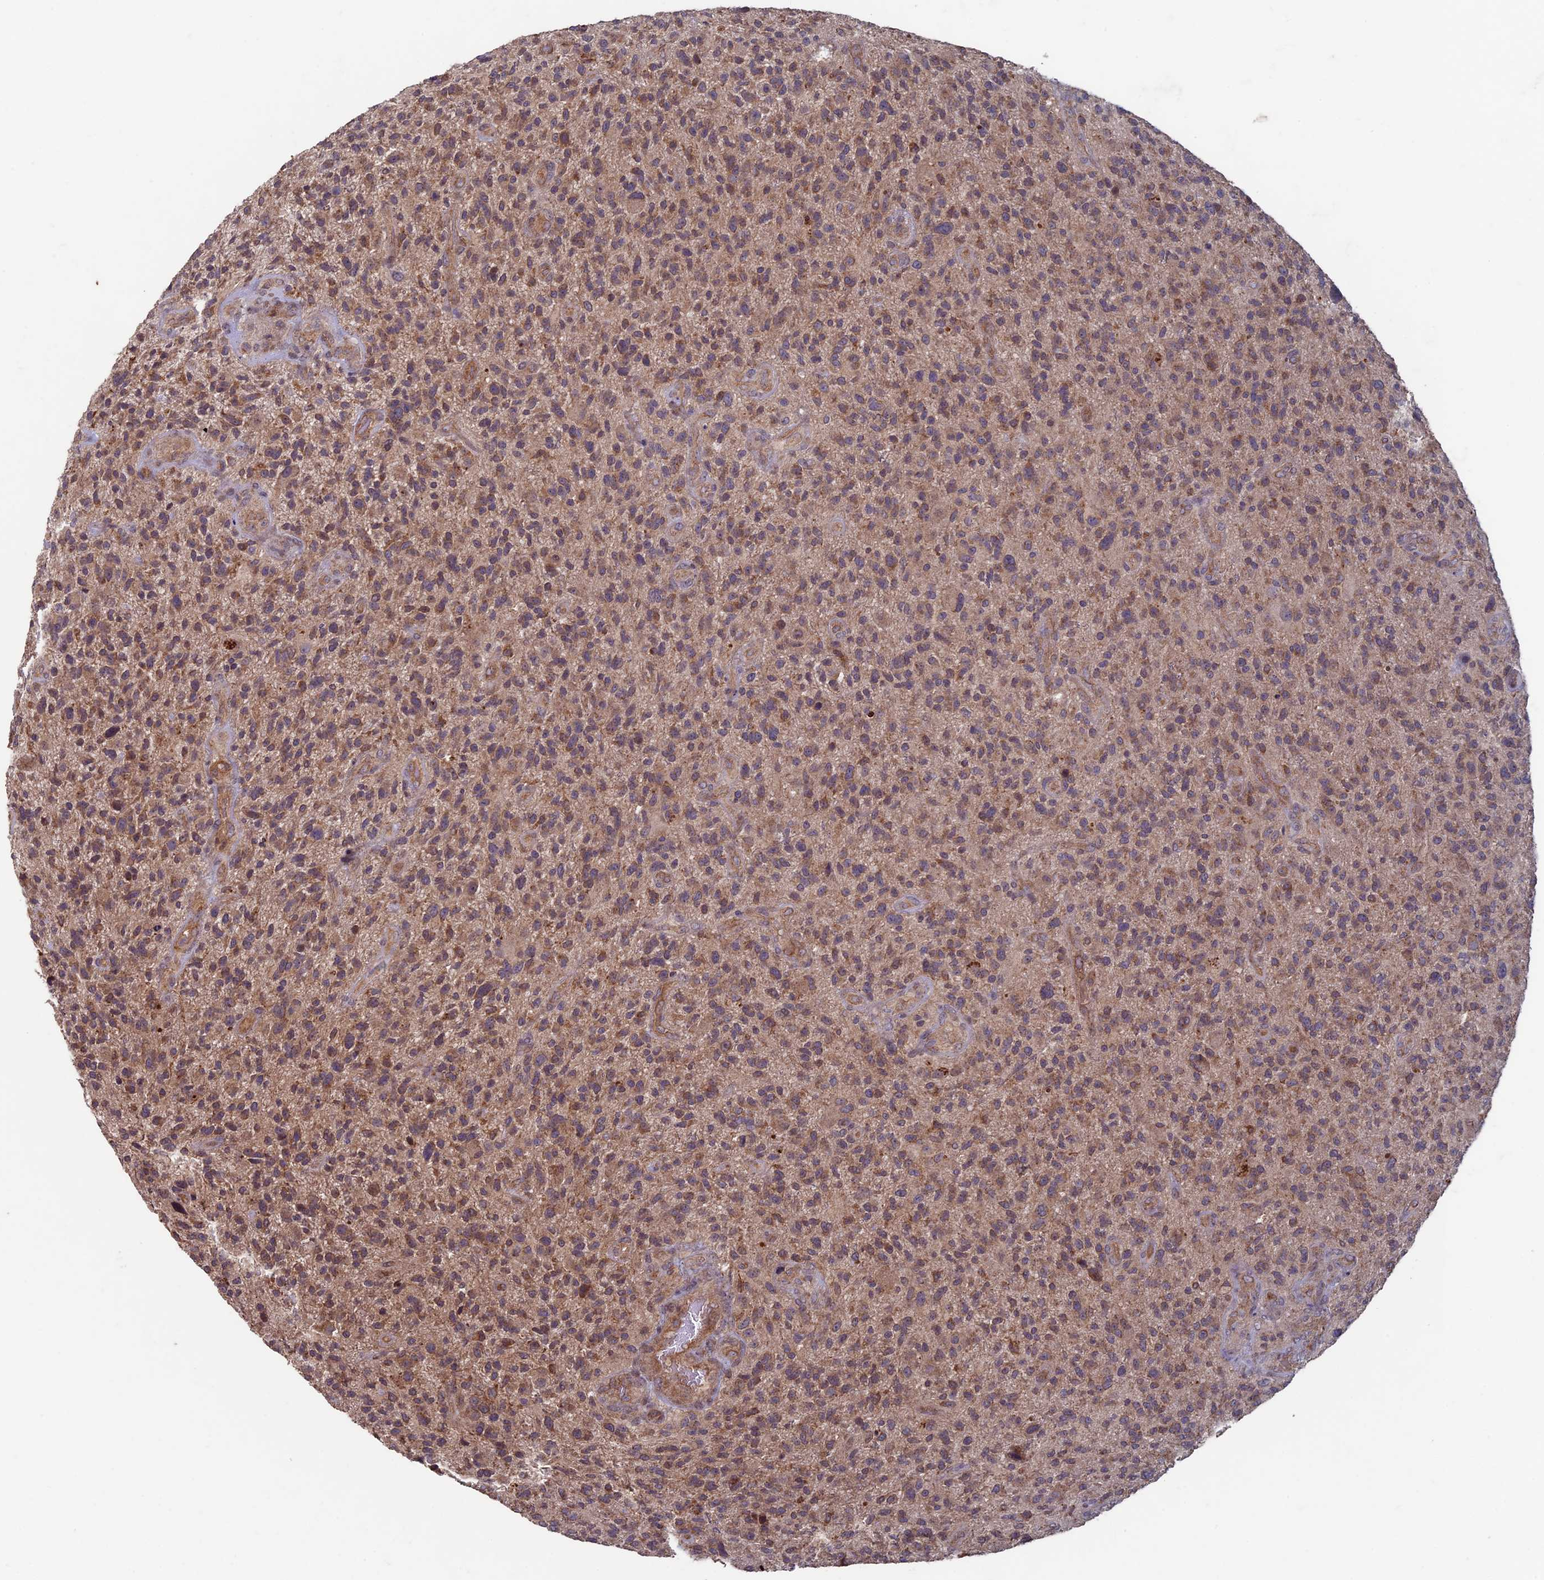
{"staining": {"intensity": "moderate", "quantity": "25%-75%", "location": "cytoplasmic/membranous"}, "tissue": "glioma", "cell_type": "Tumor cells", "image_type": "cancer", "snomed": [{"axis": "morphology", "description": "Glioma, malignant, High grade"}, {"axis": "topography", "description": "Brain"}], "caption": "Protein positivity by IHC demonstrates moderate cytoplasmic/membranous positivity in approximately 25%-75% of tumor cells in glioma.", "gene": "RCCD1", "patient": {"sex": "male", "age": 47}}